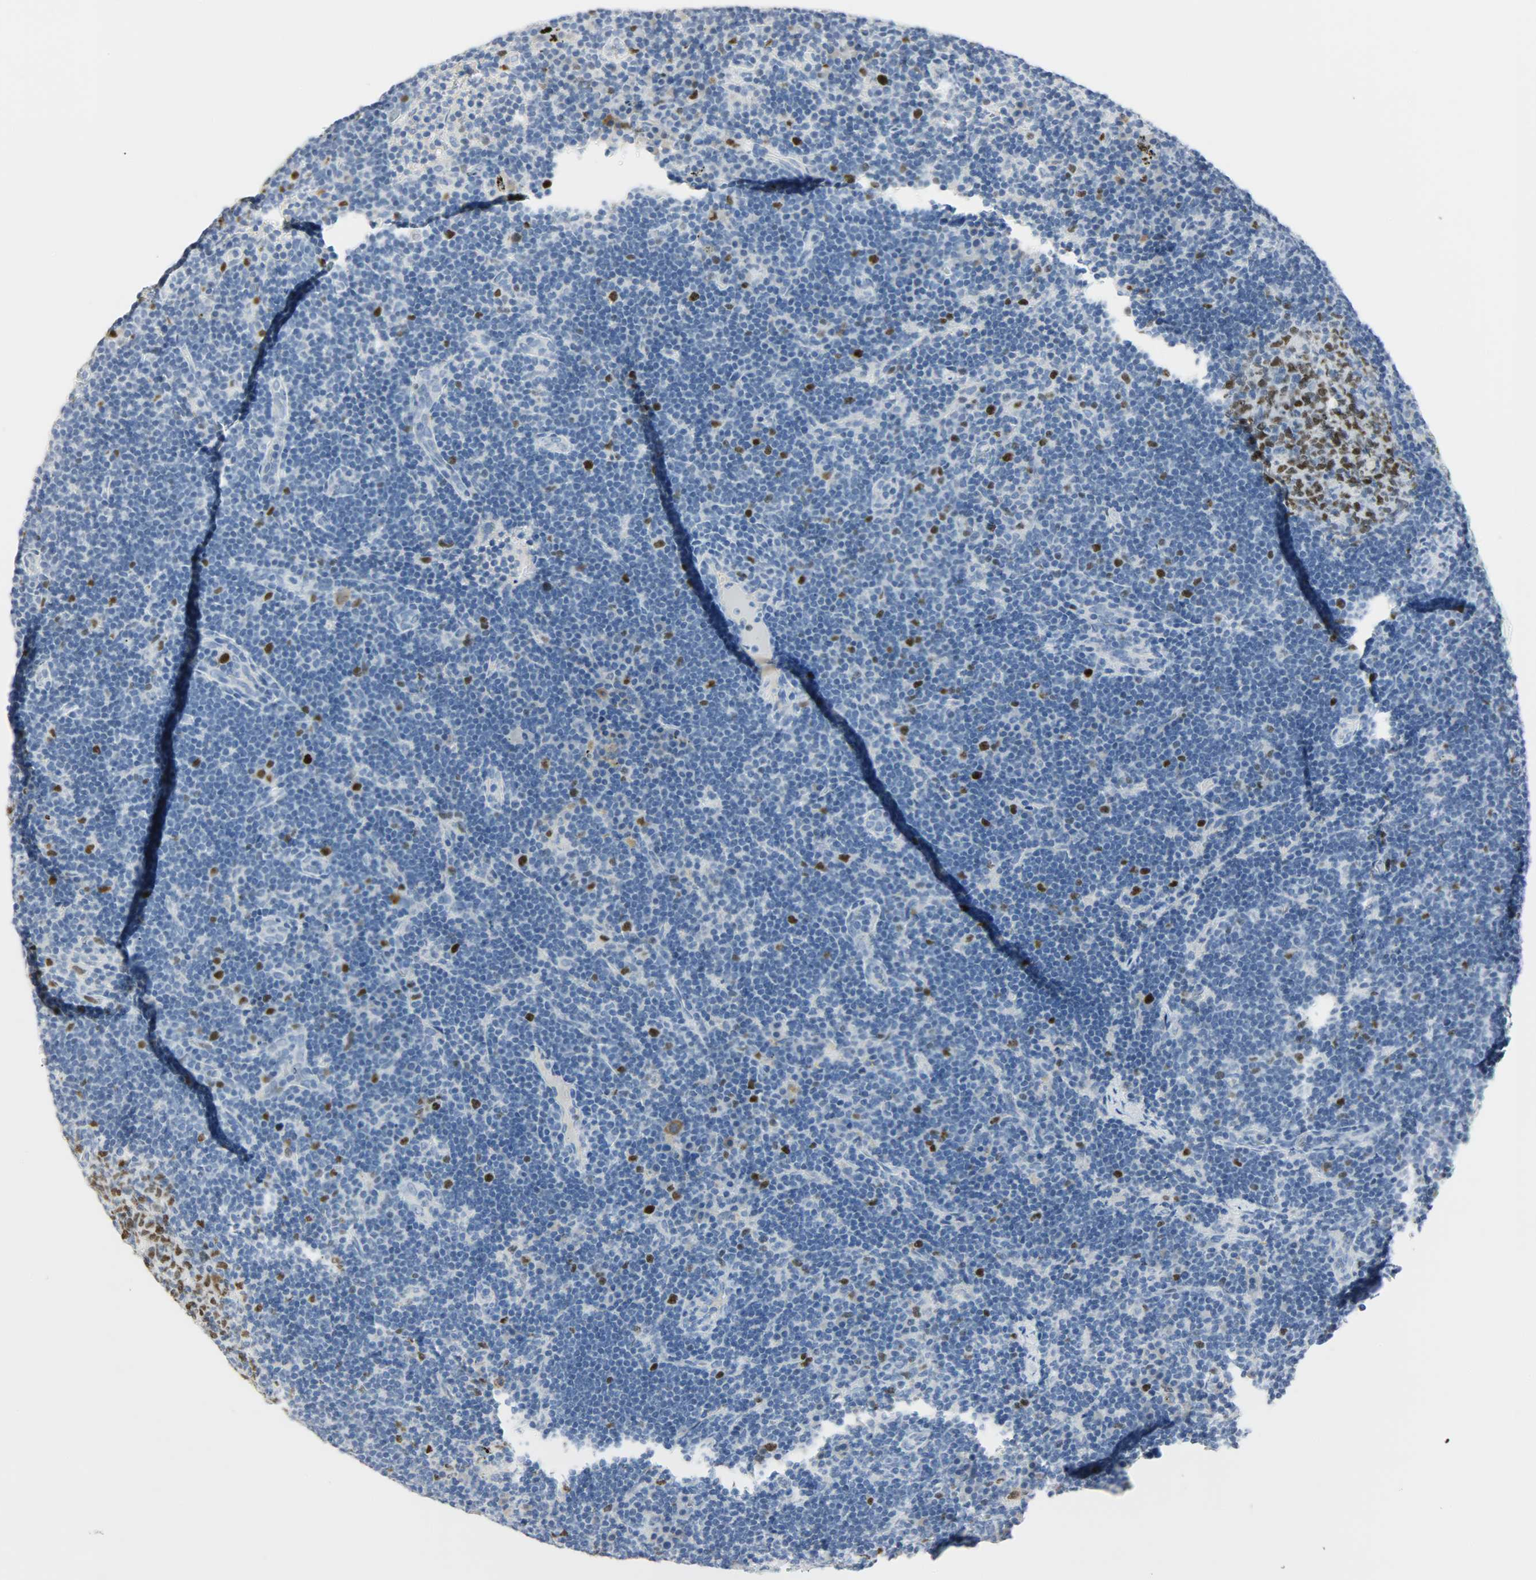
{"staining": {"intensity": "strong", "quantity": "25%-75%", "location": "nuclear"}, "tissue": "lymph node", "cell_type": "Germinal center cells", "image_type": "normal", "snomed": [{"axis": "morphology", "description": "Normal tissue, NOS"}, {"axis": "morphology", "description": "Squamous cell carcinoma, metastatic, NOS"}, {"axis": "topography", "description": "Lymph node"}], "caption": "Normal lymph node shows strong nuclear expression in approximately 25%-75% of germinal center cells (brown staining indicates protein expression, while blue staining denotes nuclei)..", "gene": "HELLS", "patient": {"sex": "female", "age": 53}}